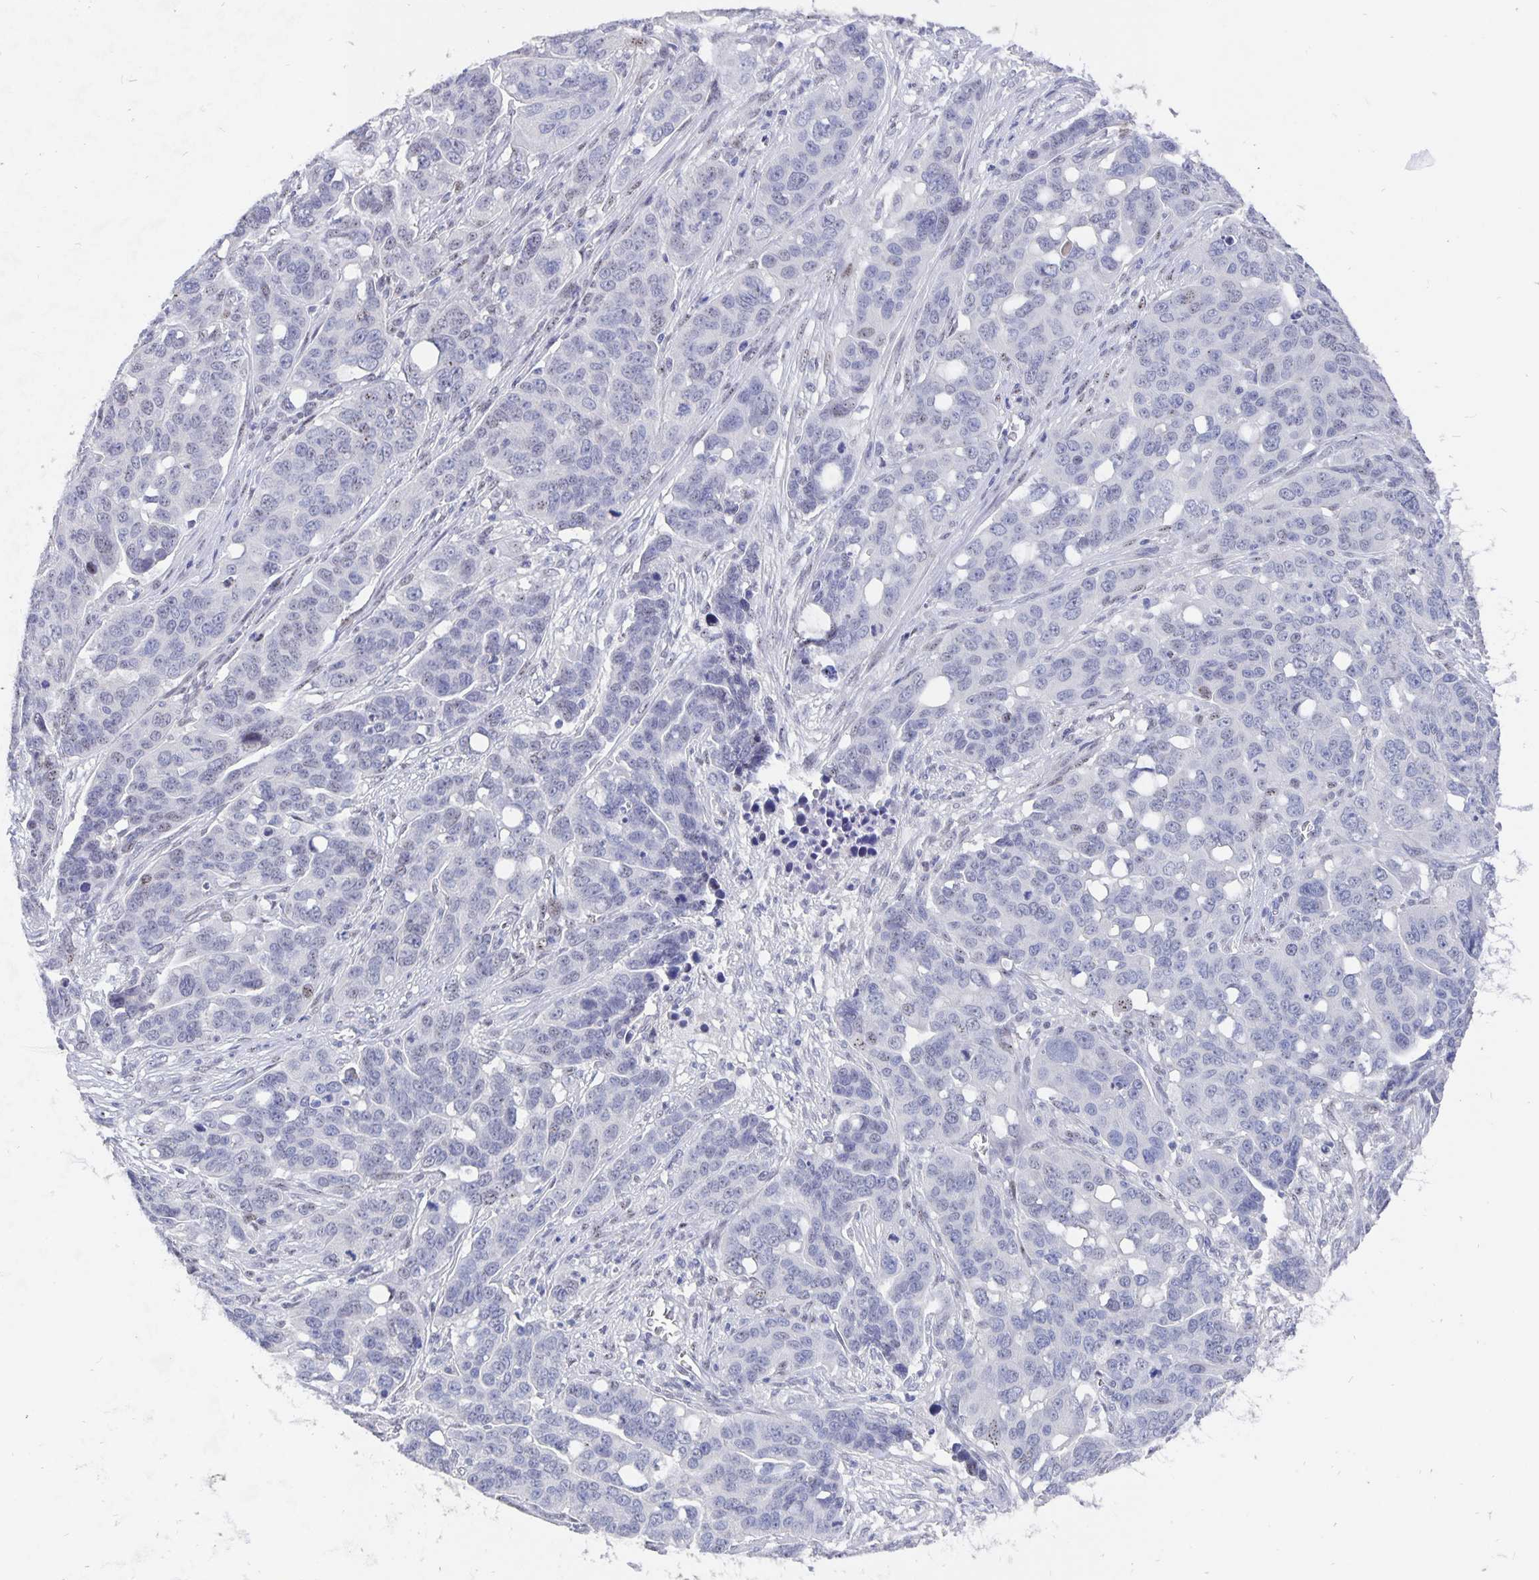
{"staining": {"intensity": "negative", "quantity": "none", "location": "none"}, "tissue": "ovarian cancer", "cell_type": "Tumor cells", "image_type": "cancer", "snomed": [{"axis": "morphology", "description": "Carcinoma, endometroid"}, {"axis": "topography", "description": "Ovary"}], "caption": "Immunohistochemistry of endometroid carcinoma (ovarian) displays no staining in tumor cells.", "gene": "SMOC1", "patient": {"sex": "female", "age": 78}}